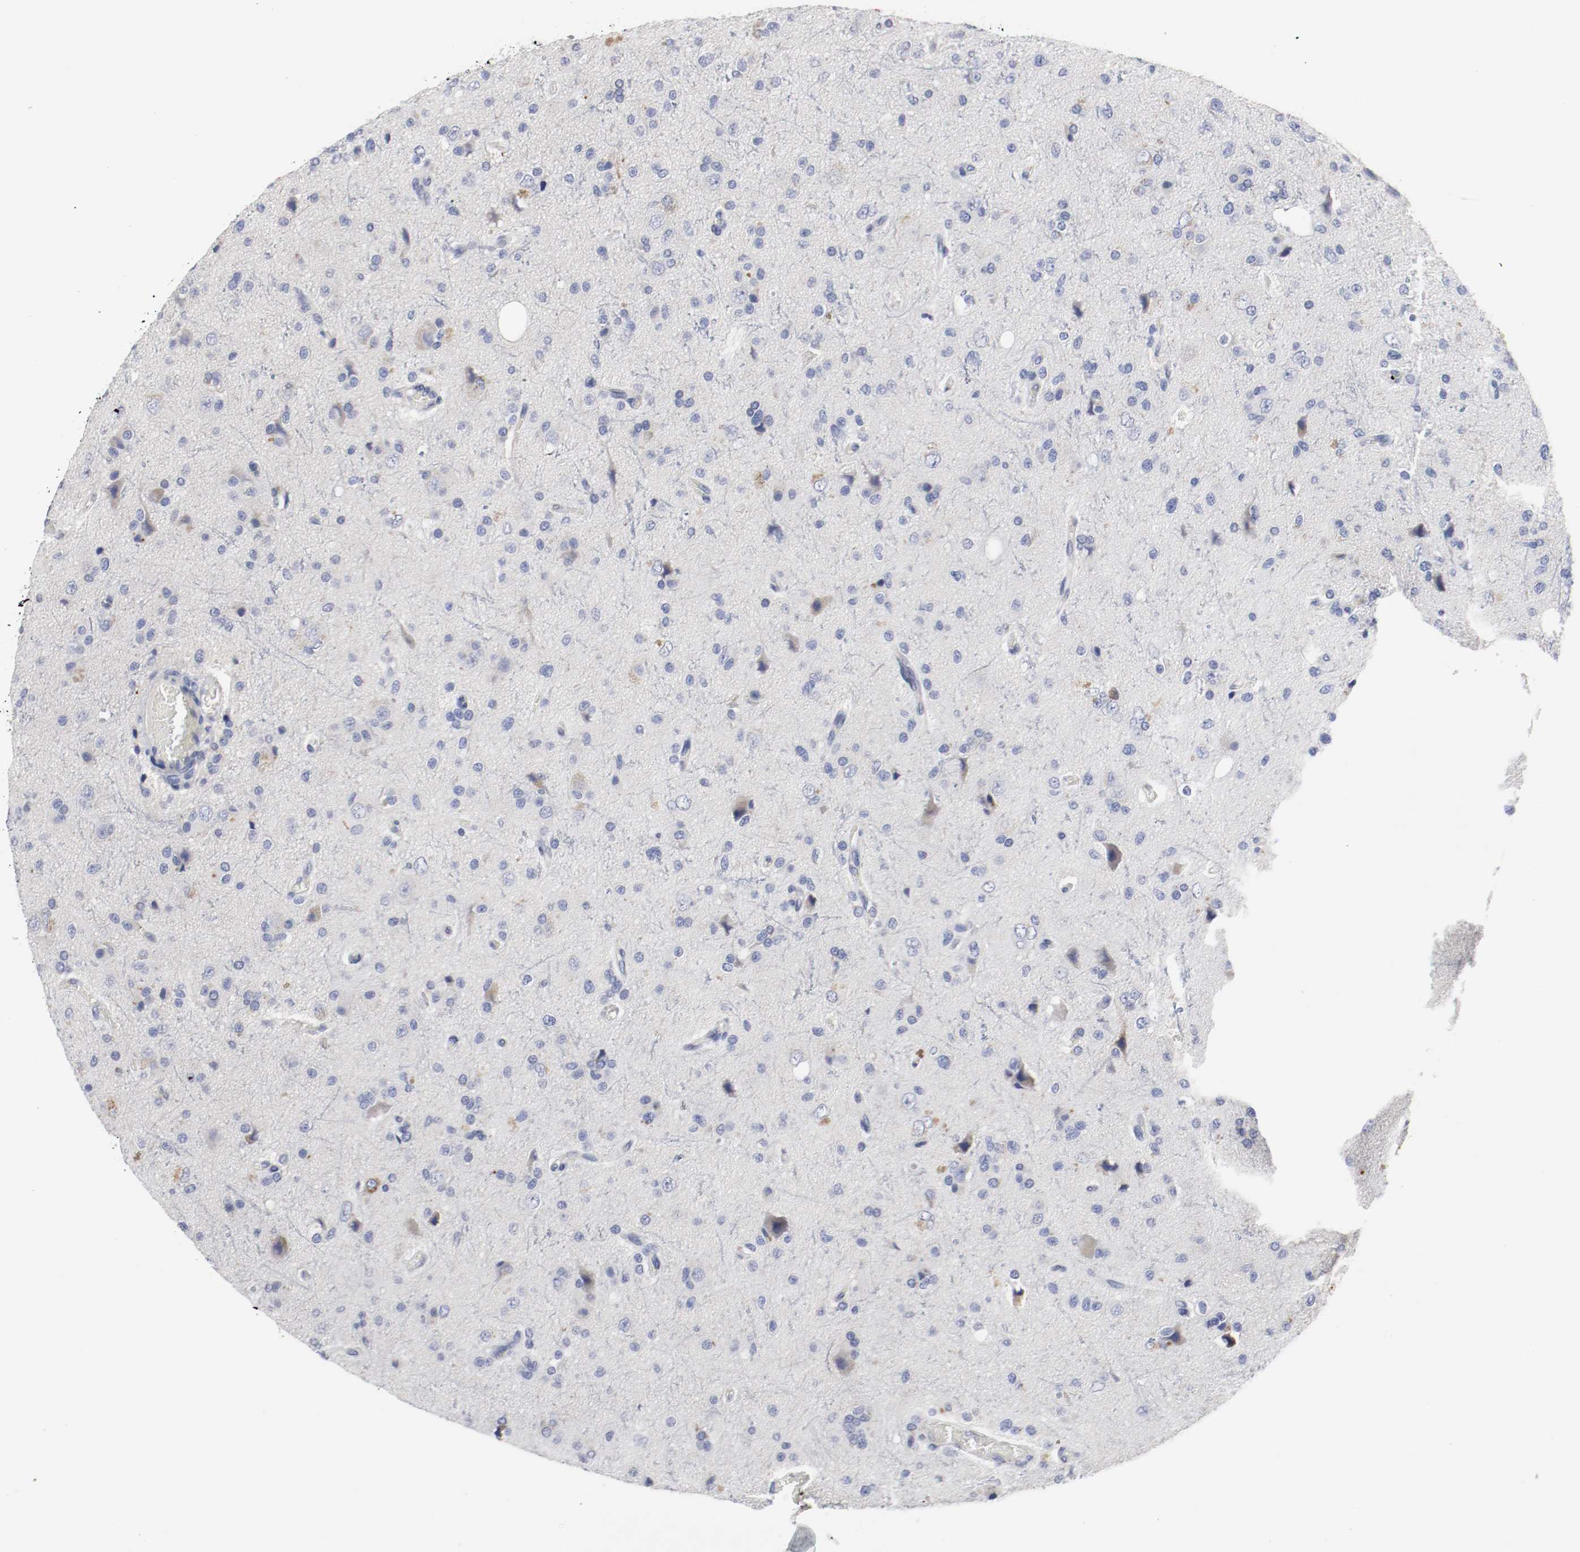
{"staining": {"intensity": "weak", "quantity": "<25%", "location": "cytoplasmic/membranous"}, "tissue": "glioma", "cell_type": "Tumor cells", "image_type": "cancer", "snomed": [{"axis": "morphology", "description": "Glioma, malignant, High grade"}, {"axis": "topography", "description": "Brain"}], "caption": "Tumor cells are negative for protein expression in human malignant glioma (high-grade).", "gene": "KIT", "patient": {"sex": "male", "age": 47}}